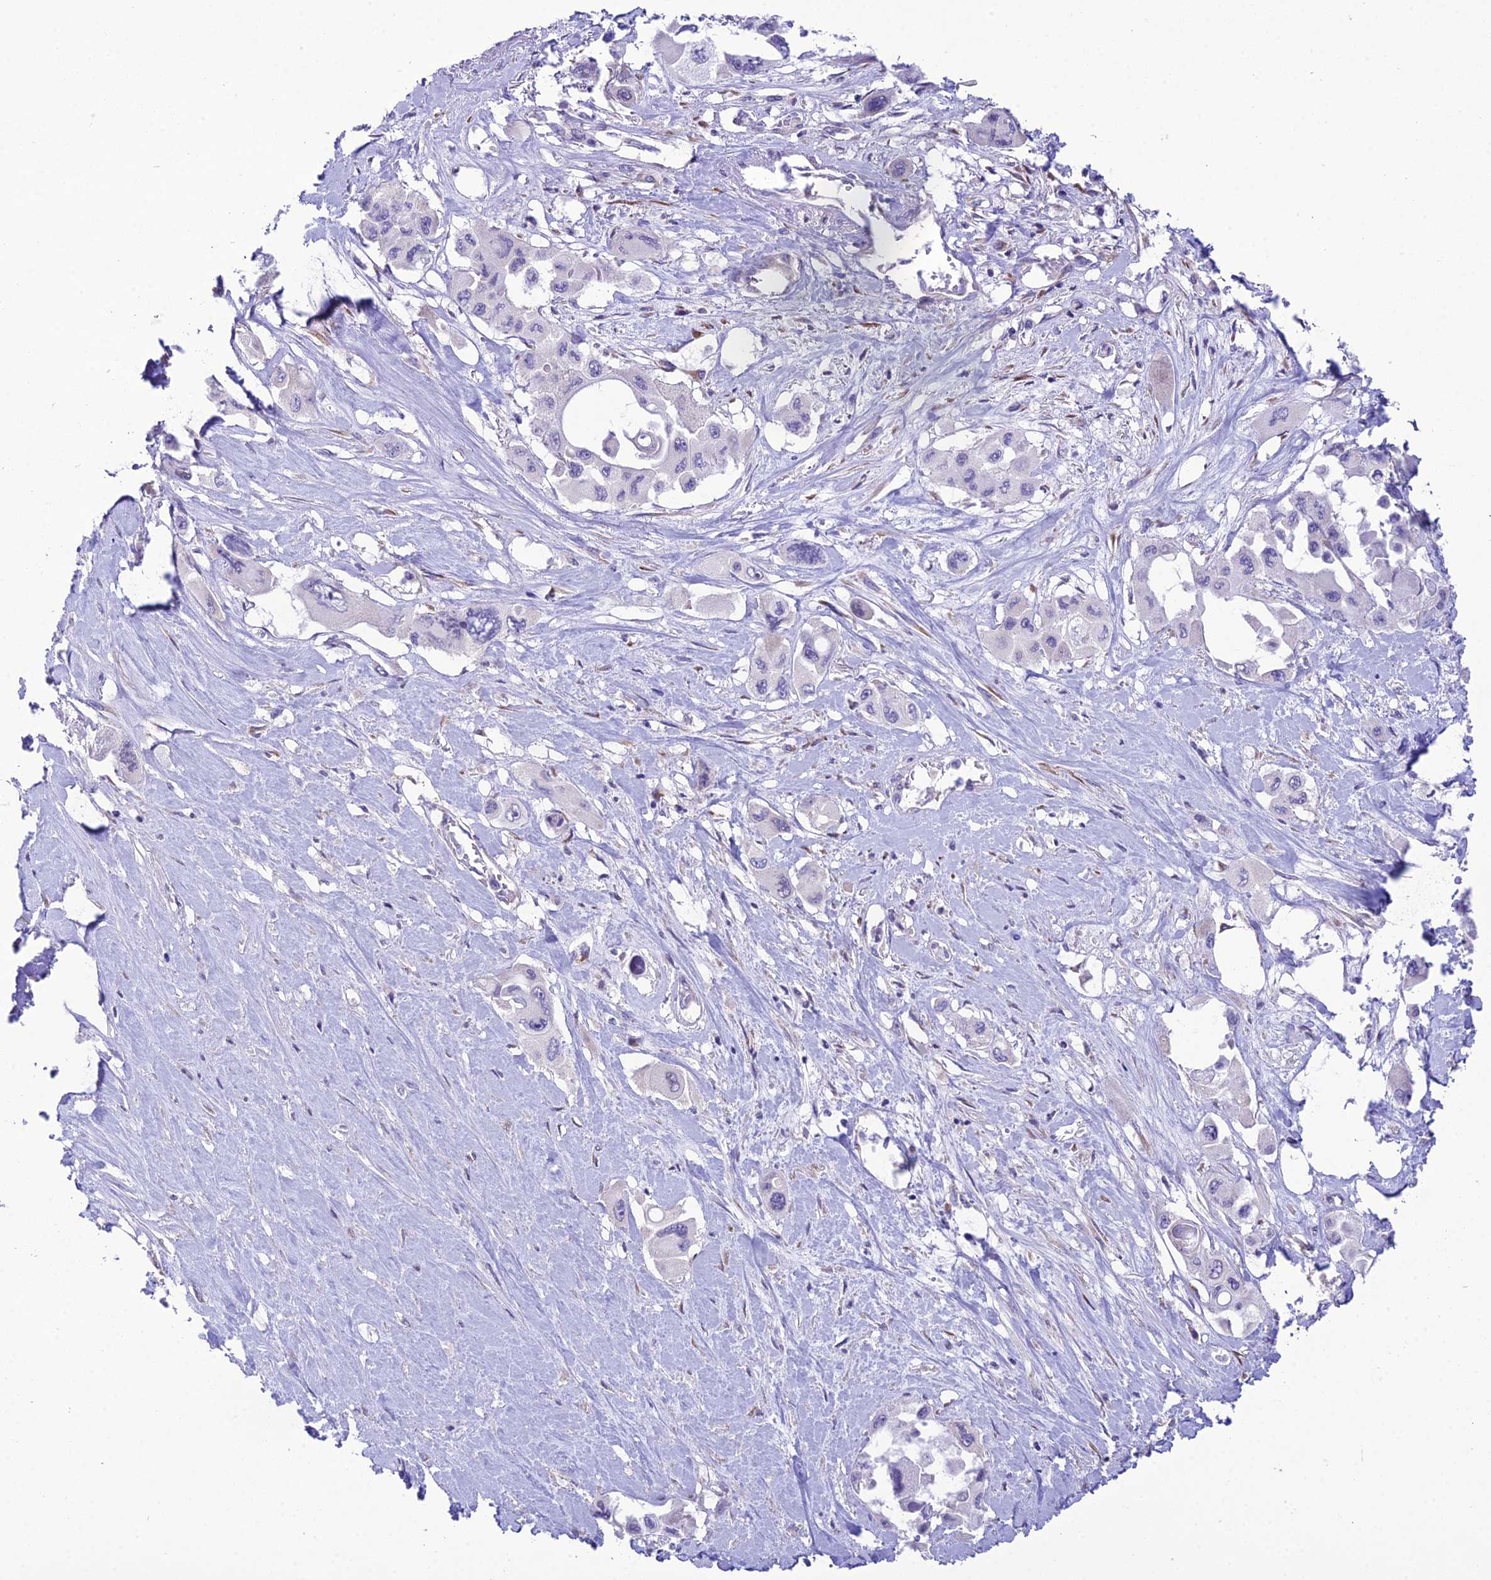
{"staining": {"intensity": "negative", "quantity": "none", "location": "none"}, "tissue": "pancreatic cancer", "cell_type": "Tumor cells", "image_type": "cancer", "snomed": [{"axis": "morphology", "description": "Adenocarcinoma, NOS"}, {"axis": "topography", "description": "Pancreas"}], "caption": "Immunohistochemistry of human adenocarcinoma (pancreatic) shows no staining in tumor cells. The staining was performed using DAB to visualize the protein expression in brown, while the nuclei were stained in blue with hematoxylin (Magnification: 20x).", "gene": "RPS26", "patient": {"sex": "male", "age": 92}}